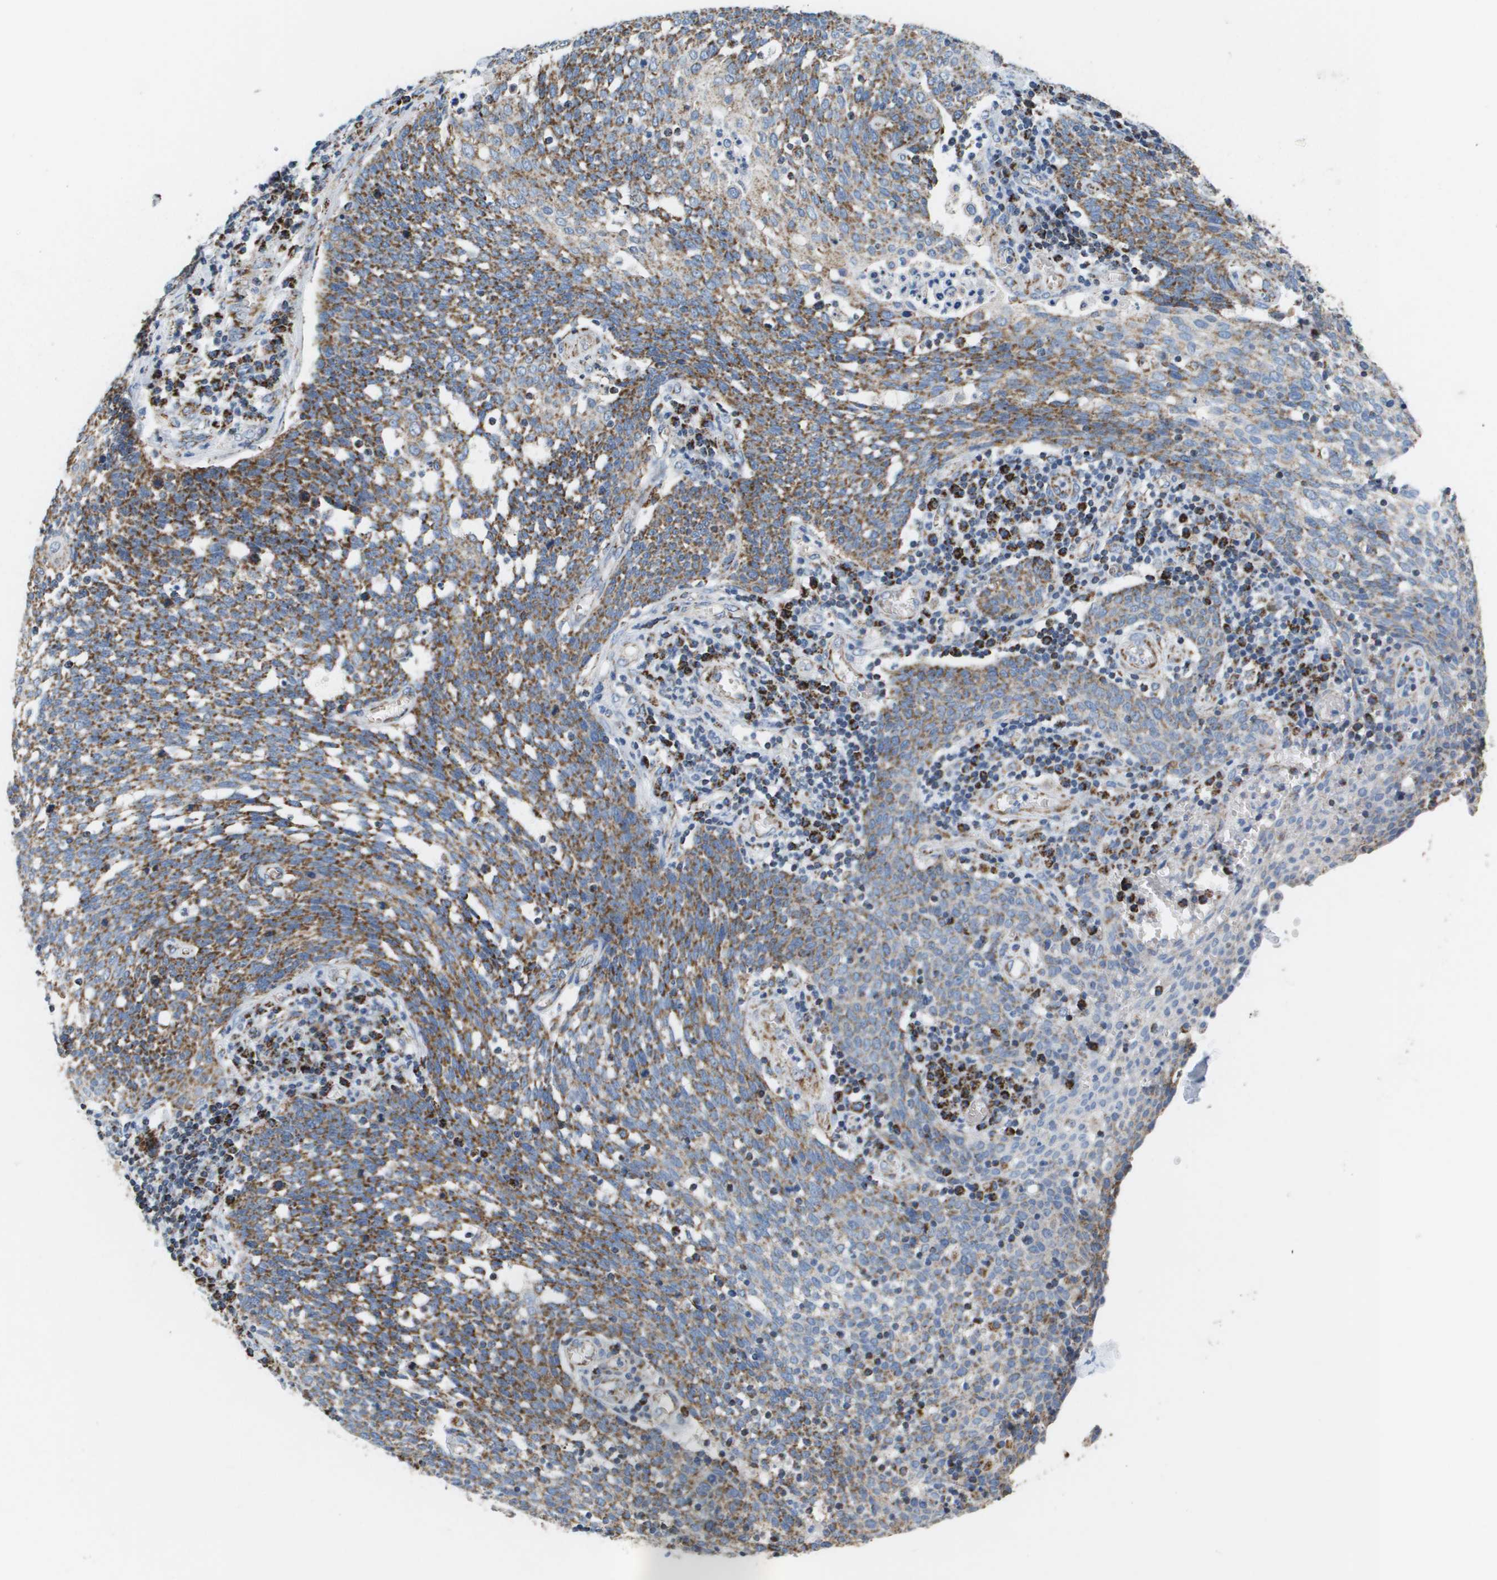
{"staining": {"intensity": "moderate", "quantity": ">75%", "location": "cytoplasmic/membranous"}, "tissue": "cervical cancer", "cell_type": "Tumor cells", "image_type": "cancer", "snomed": [{"axis": "morphology", "description": "Squamous cell carcinoma, NOS"}, {"axis": "topography", "description": "Cervix"}], "caption": "This is an image of IHC staining of cervical cancer (squamous cell carcinoma), which shows moderate staining in the cytoplasmic/membranous of tumor cells.", "gene": "ATP5F1B", "patient": {"sex": "female", "age": 34}}